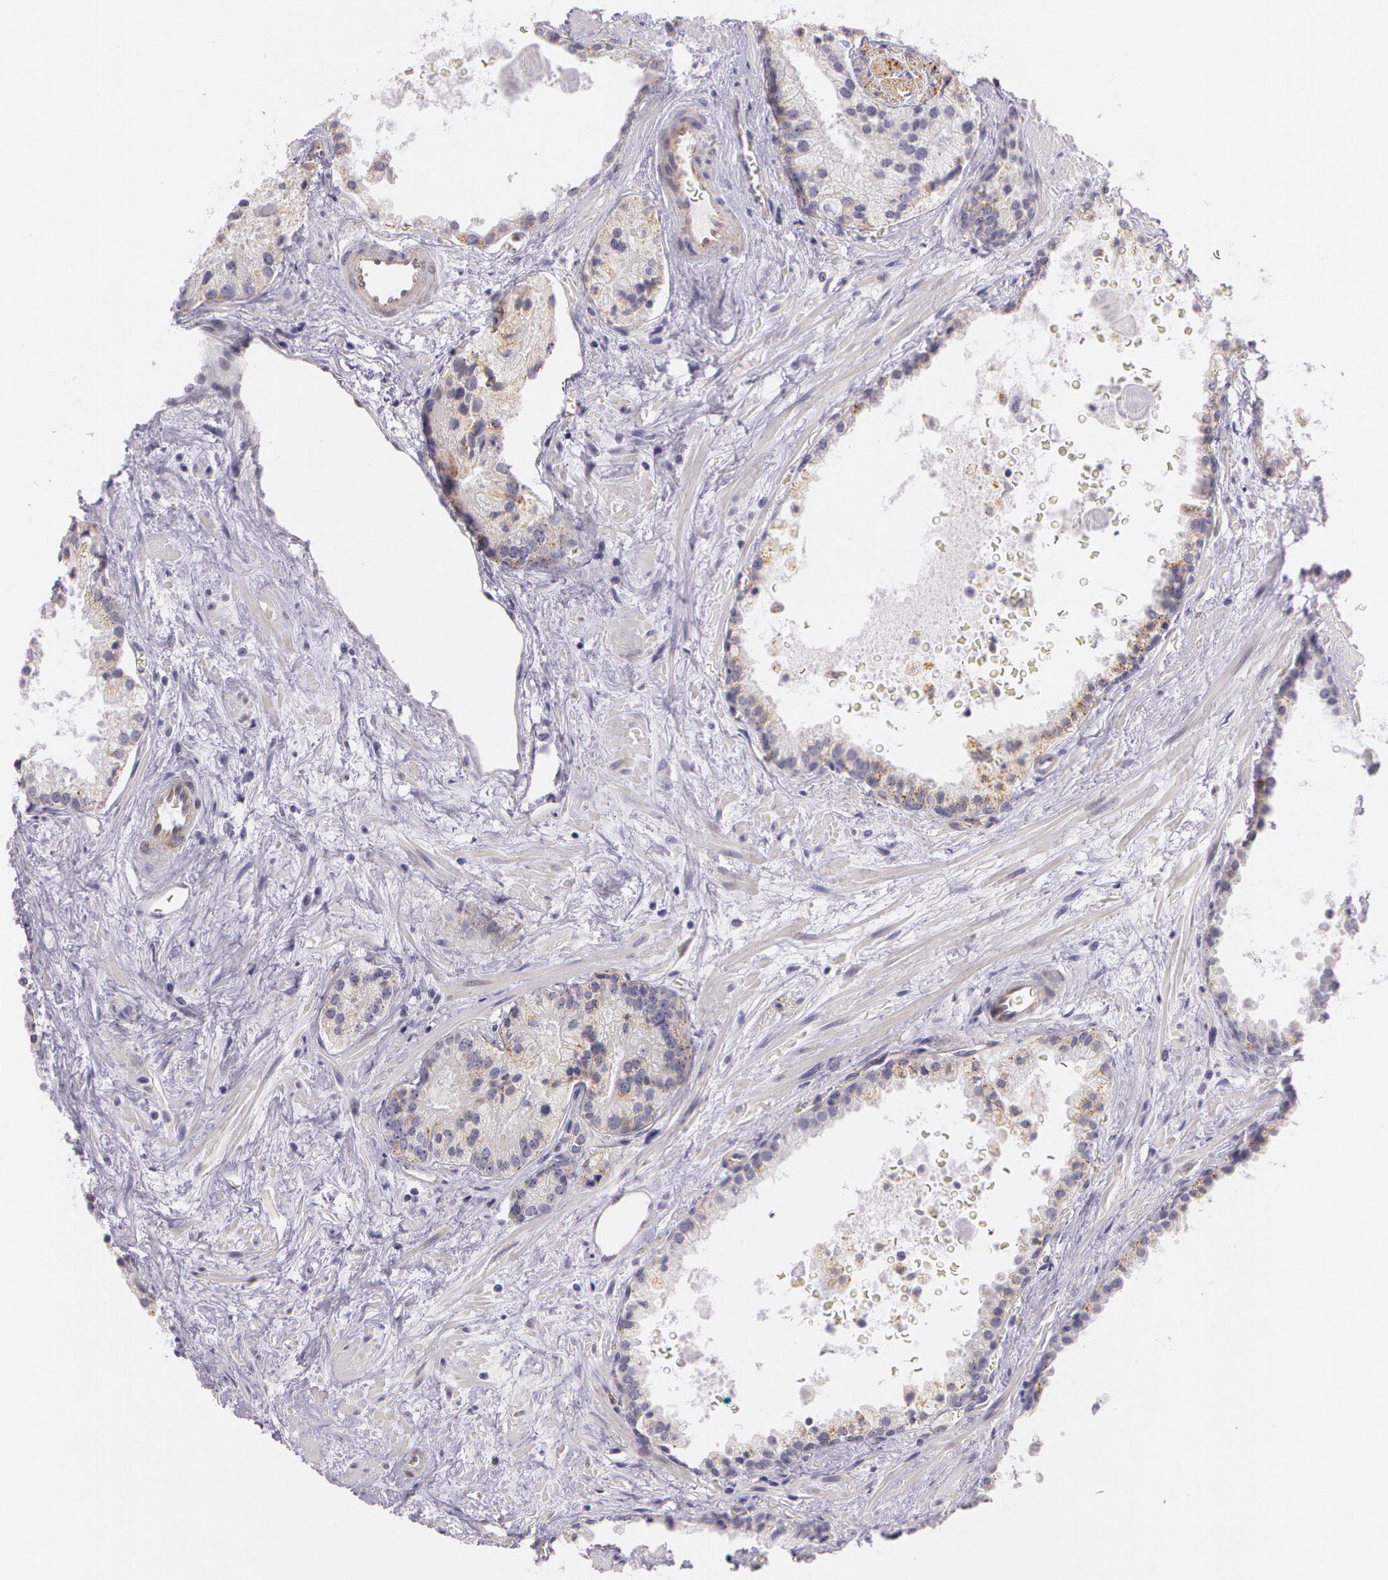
{"staining": {"intensity": "weak", "quantity": "25%-75%", "location": "cytoplasmic/membranous"}, "tissue": "prostate cancer", "cell_type": "Tumor cells", "image_type": "cancer", "snomed": [{"axis": "morphology", "description": "Adenocarcinoma, Medium grade"}, {"axis": "topography", "description": "Prostate"}], "caption": "IHC photomicrograph of prostate cancer (adenocarcinoma (medium-grade)) stained for a protein (brown), which shows low levels of weak cytoplasmic/membranous staining in about 25%-75% of tumor cells.", "gene": "APP", "patient": {"sex": "male", "age": 70}}